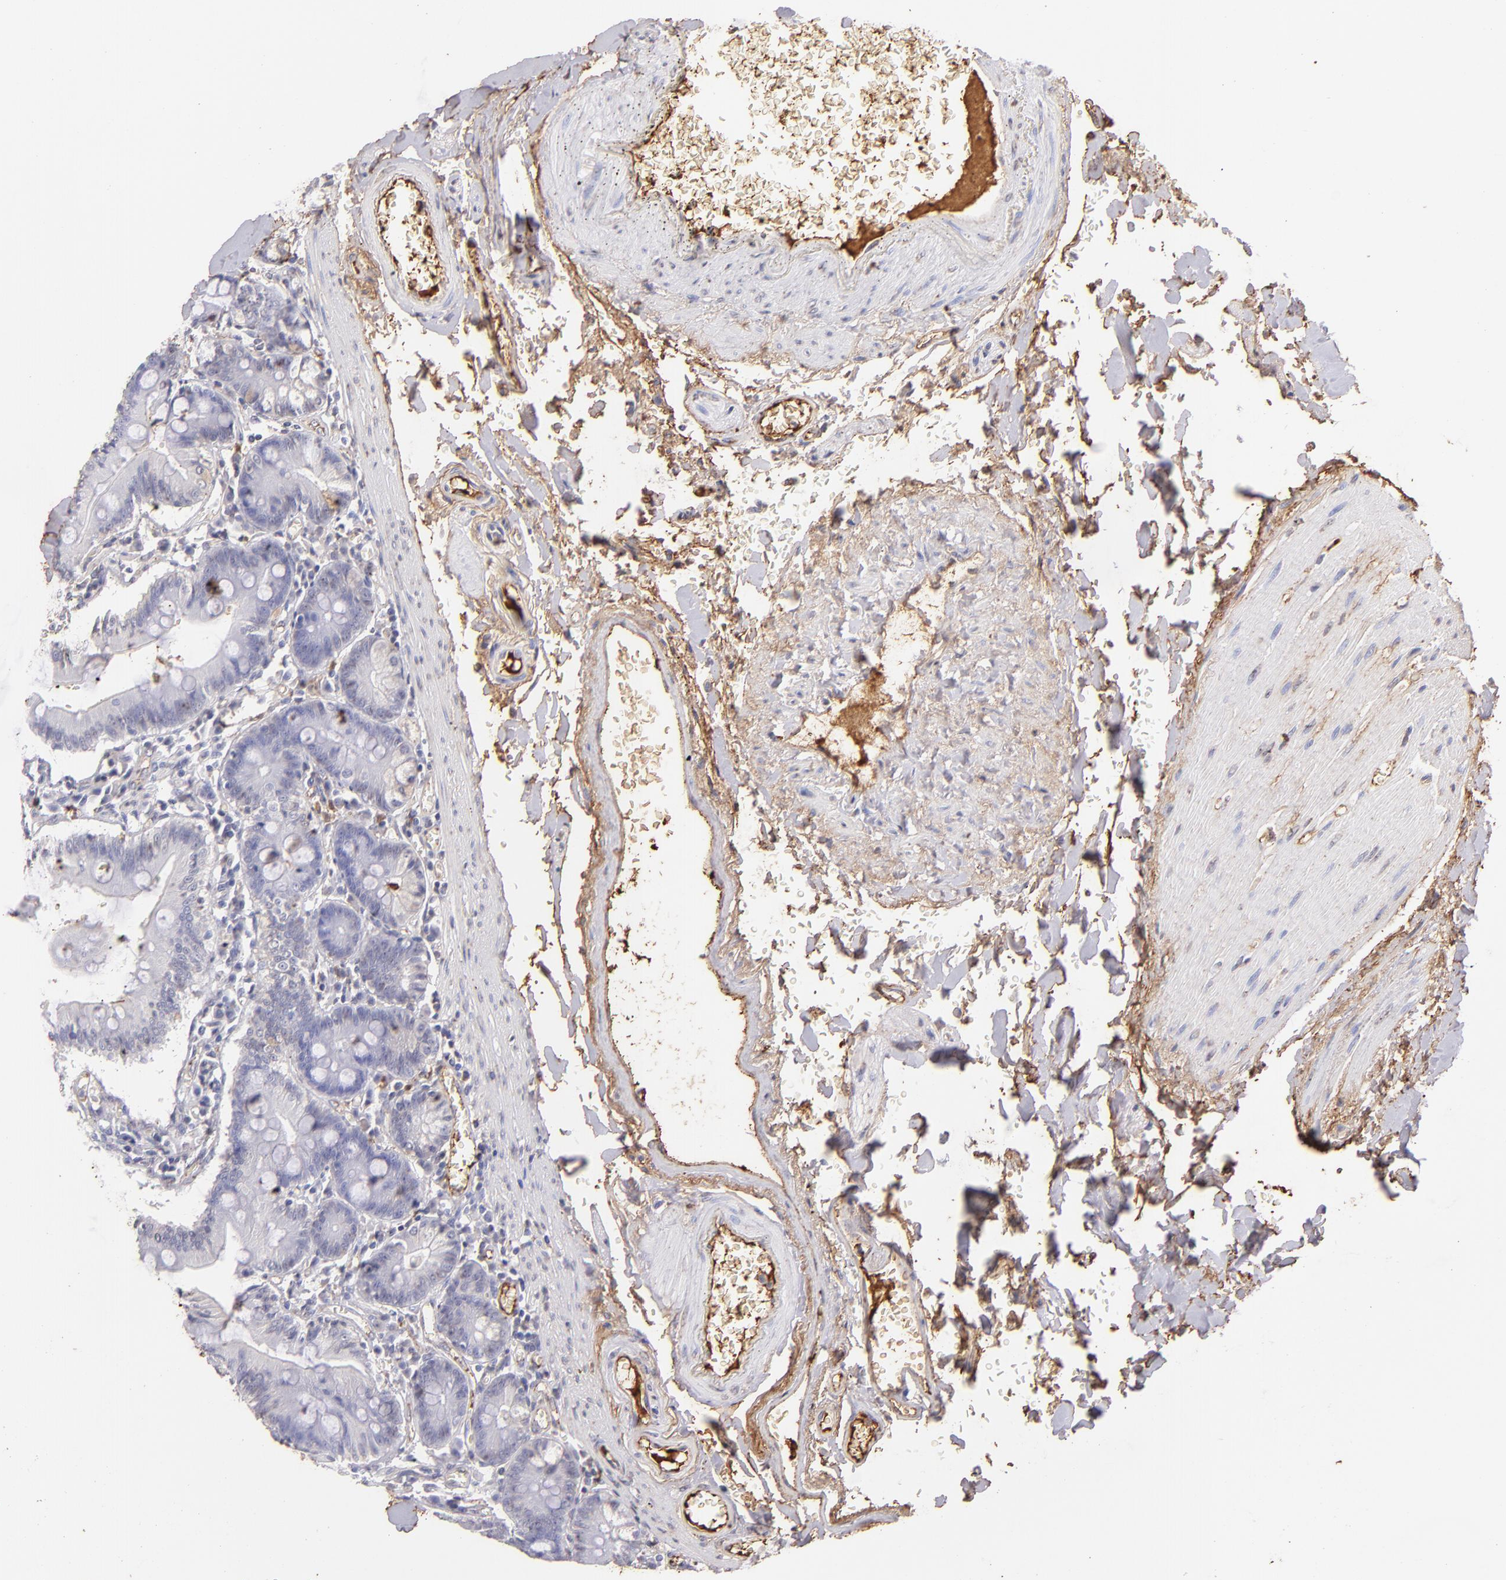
{"staining": {"intensity": "negative", "quantity": "none", "location": "none"}, "tissue": "small intestine", "cell_type": "Glandular cells", "image_type": "normal", "snomed": [{"axis": "morphology", "description": "Normal tissue, NOS"}, {"axis": "topography", "description": "Small intestine"}], "caption": "The immunohistochemistry (IHC) image has no significant positivity in glandular cells of small intestine. Nuclei are stained in blue.", "gene": "FGB", "patient": {"sex": "male", "age": 71}}